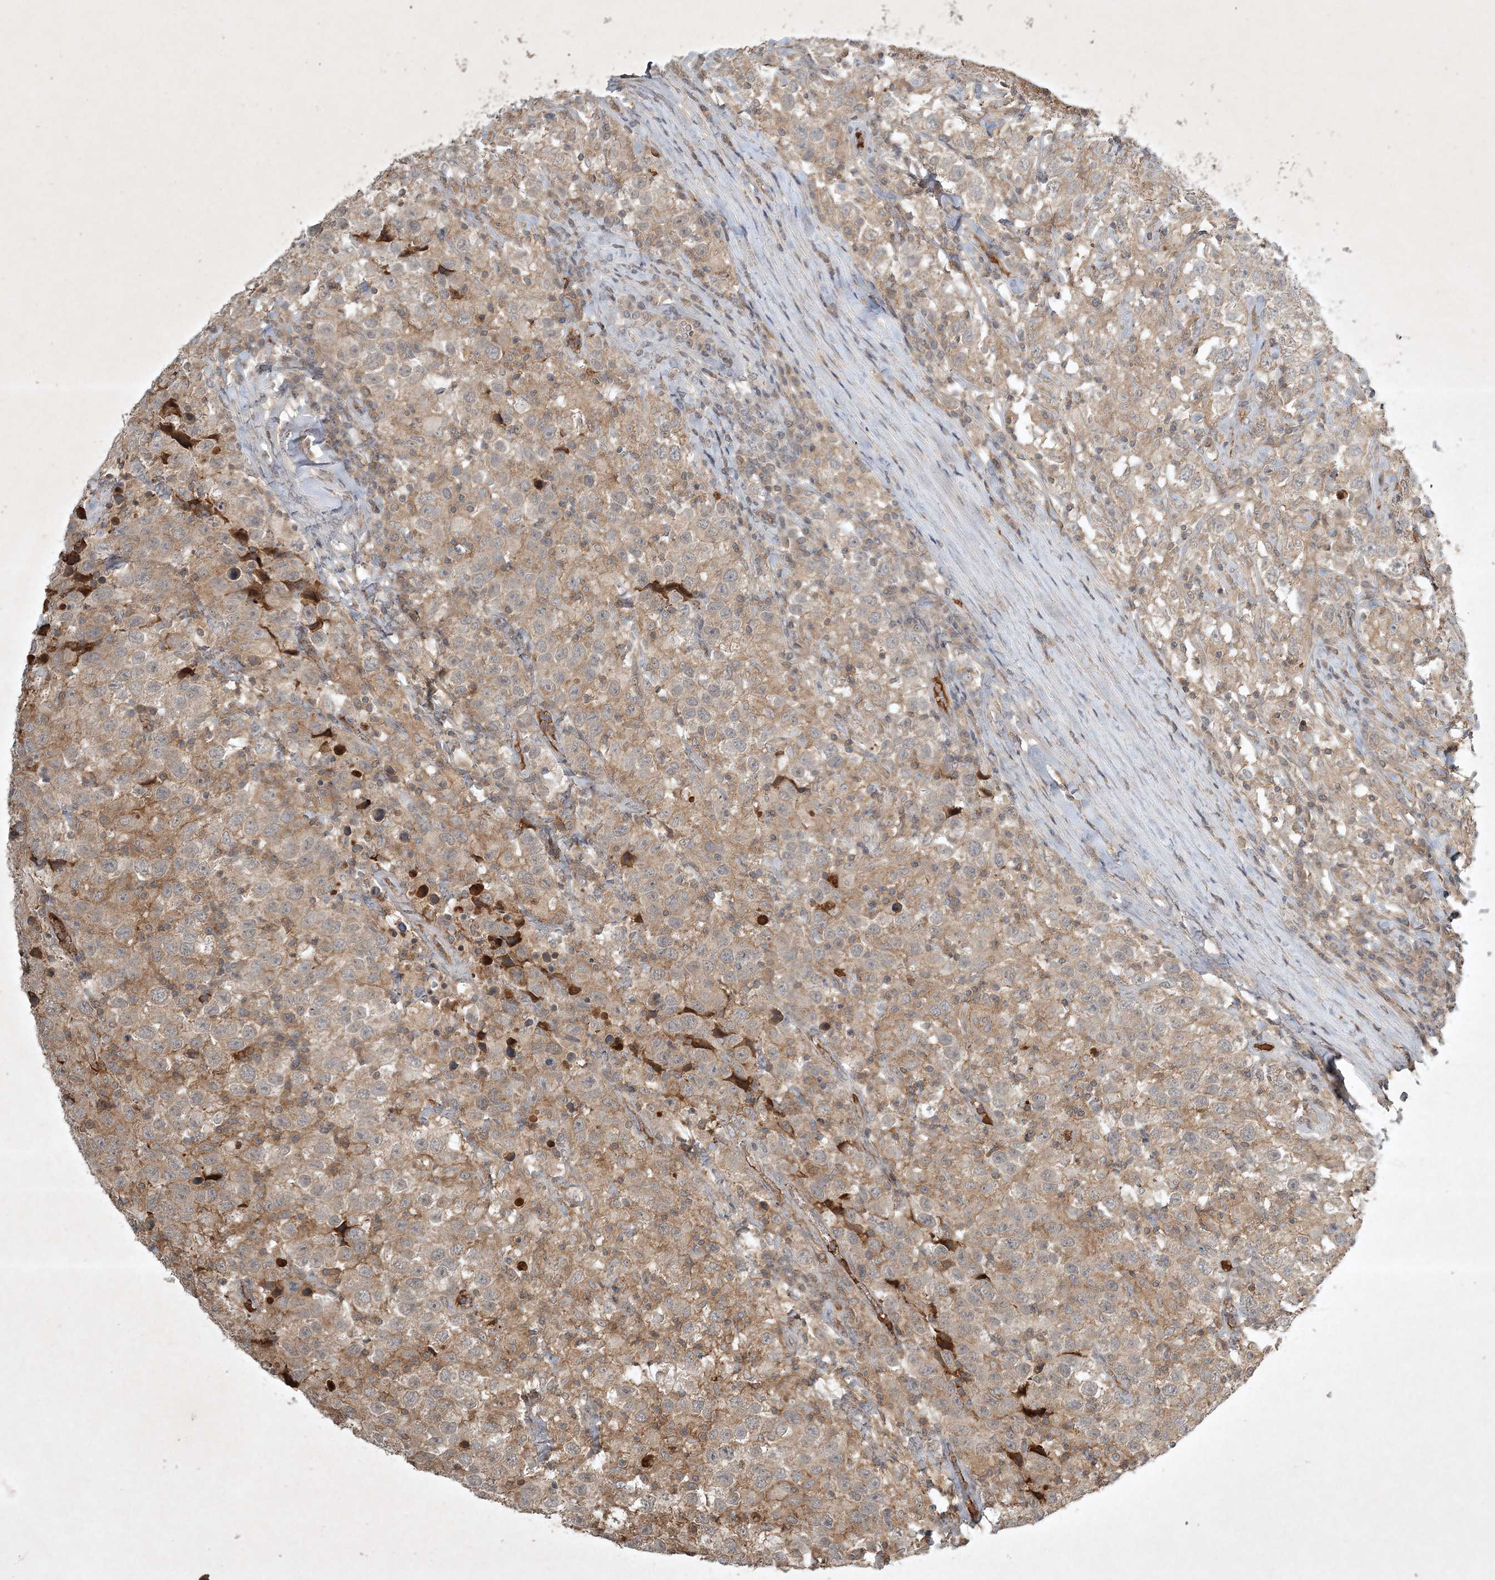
{"staining": {"intensity": "weak", "quantity": "<25%", "location": "cytoplasmic/membranous"}, "tissue": "testis cancer", "cell_type": "Tumor cells", "image_type": "cancer", "snomed": [{"axis": "morphology", "description": "Seminoma, NOS"}, {"axis": "topography", "description": "Testis"}], "caption": "This is an IHC micrograph of human testis cancer (seminoma). There is no staining in tumor cells.", "gene": "TNFAIP6", "patient": {"sex": "male", "age": 41}}